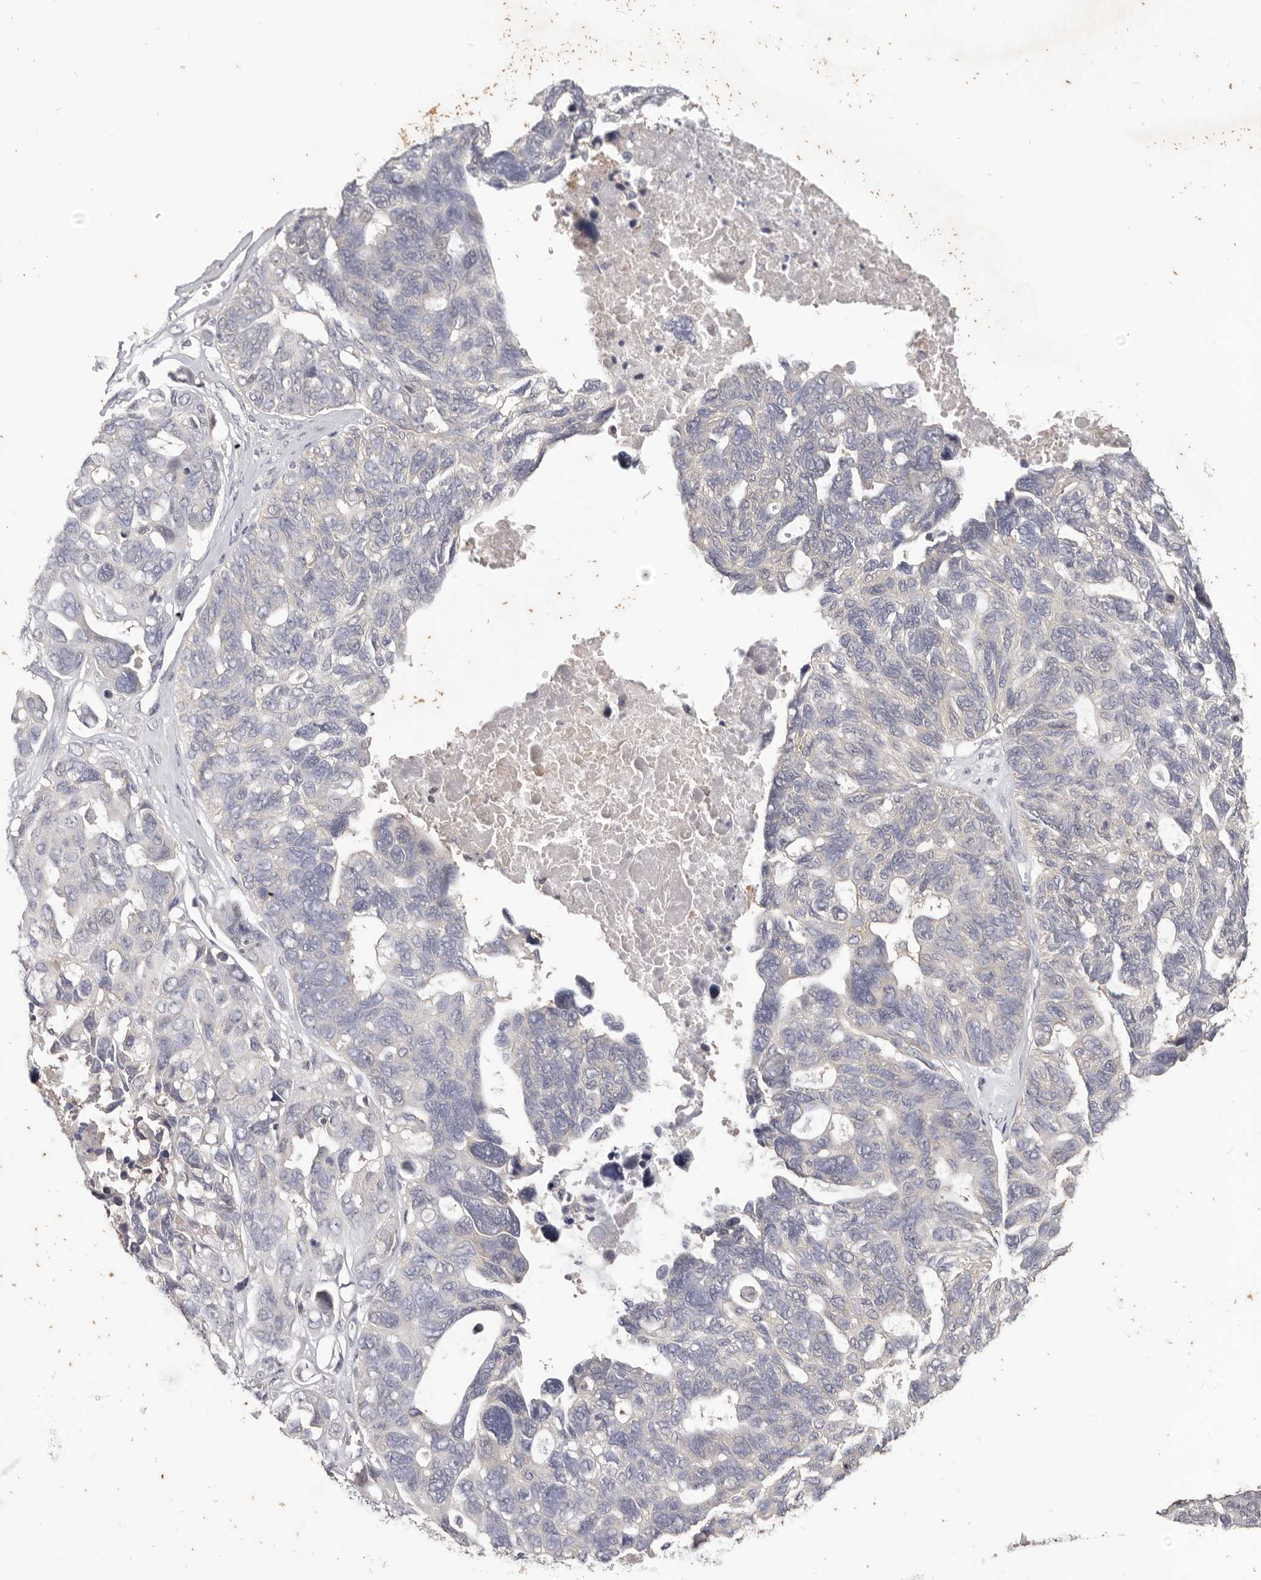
{"staining": {"intensity": "negative", "quantity": "none", "location": "none"}, "tissue": "ovarian cancer", "cell_type": "Tumor cells", "image_type": "cancer", "snomed": [{"axis": "morphology", "description": "Cystadenocarcinoma, serous, NOS"}, {"axis": "topography", "description": "Ovary"}], "caption": "IHC of ovarian cancer reveals no expression in tumor cells.", "gene": "WDR77", "patient": {"sex": "female", "age": 79}}